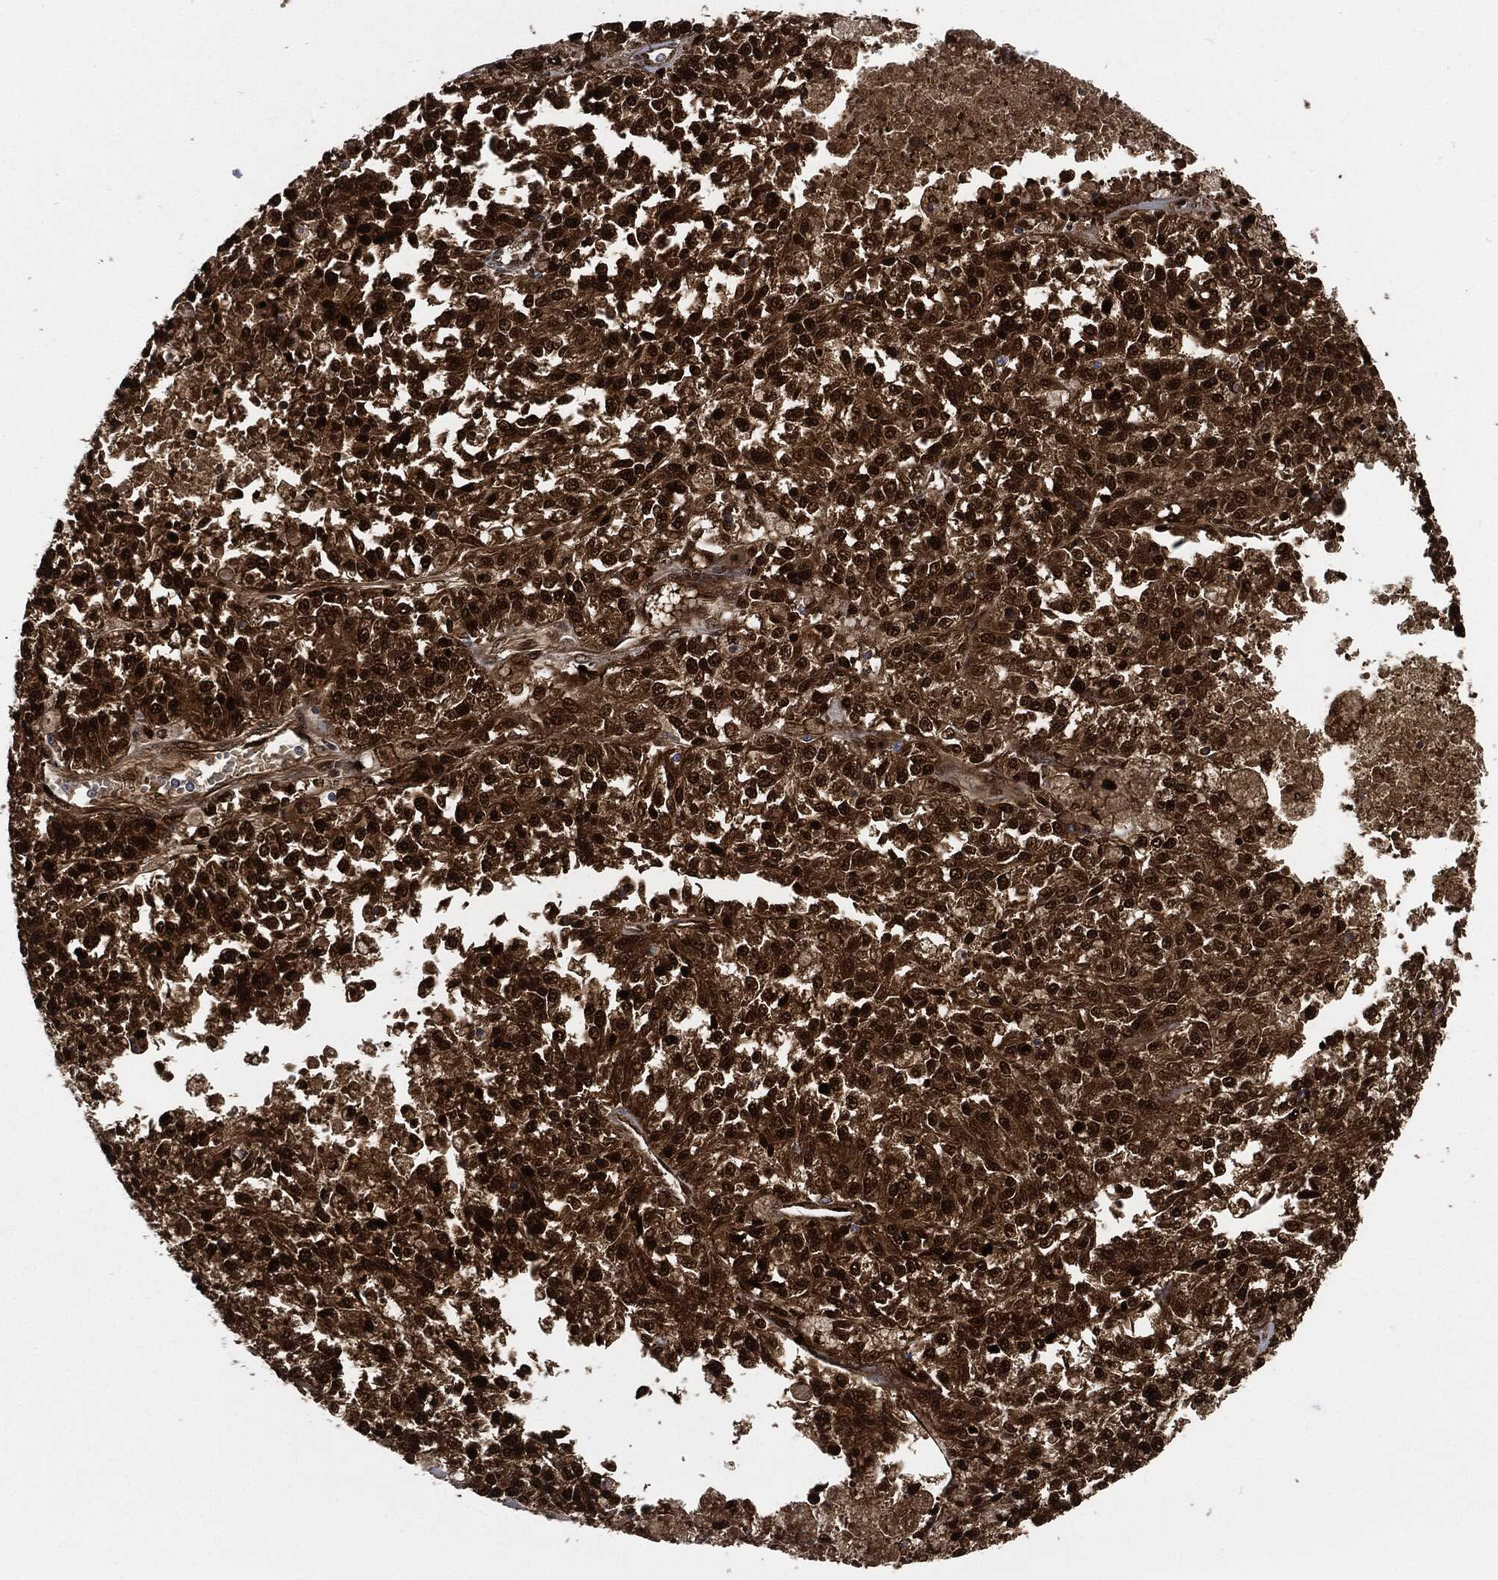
{"staining": {"intensity": "strong", "quantity": ">75%", "location": "cytoplasmic/membranous,nuclear"}, "tissue": "melanoma", "cell_type": "Tumor cells", "image_type": "cancer", "snomed": [{"axis": "morphology", "description": "Malignant melanoma, Metastatic site"}, {"axis": "topography", "description": "Lymph node"}], "caption": "A brown stain labels strong cytoplasmic/membranous and nuclear positivity of a protein in malignant melanoma (metastatic site) tumor cells.", "gene": "DCTN1", "patient": {"sex": "female", "age": 64}}